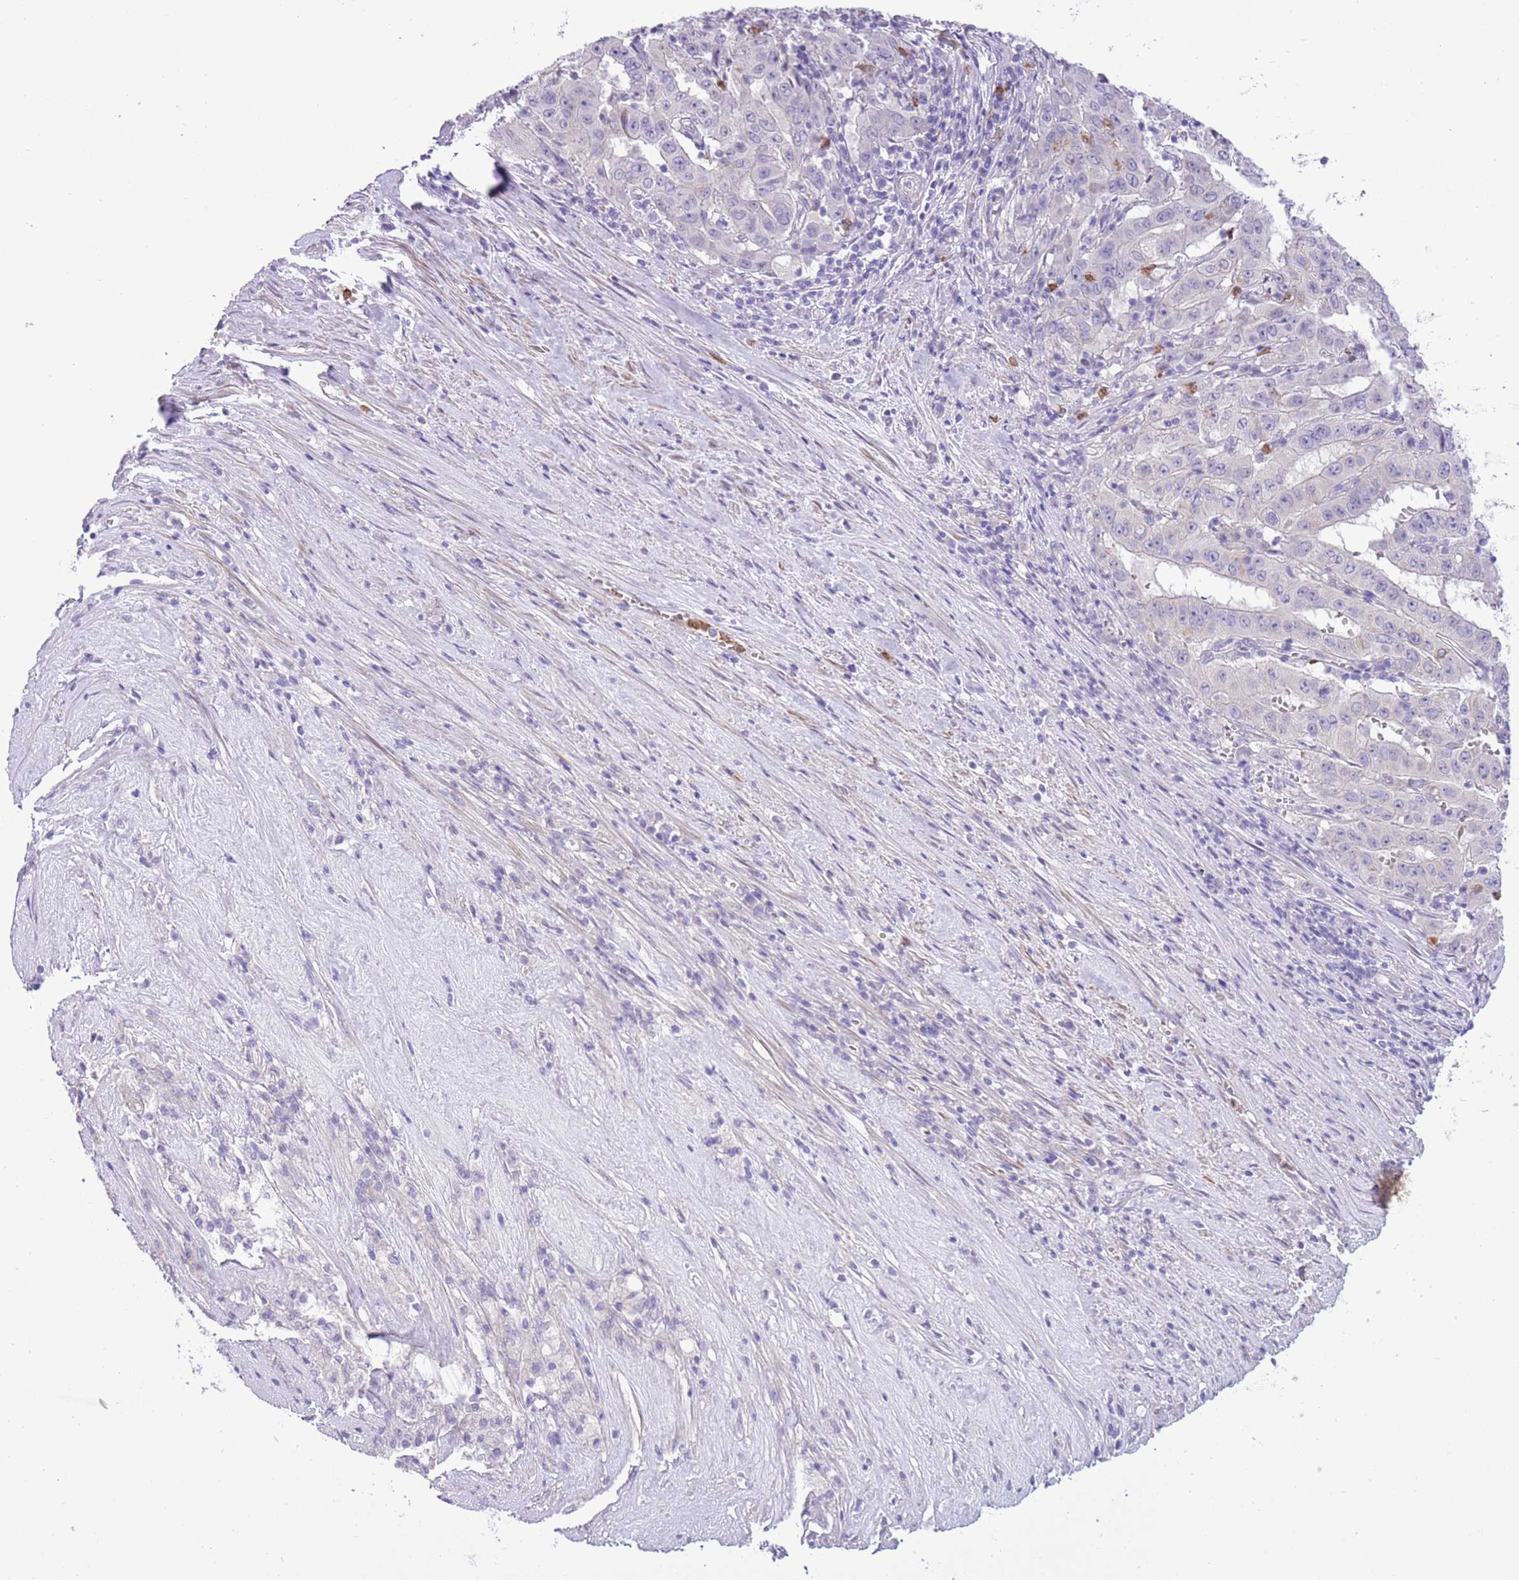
{"staining": {"intensity": "negative", "quantity": "none", "location": "none"}, "tissue": "pancreatic cancer", "cell_type": "Tumor cells", "image_type": "cancer", "snomed": [{"axis": "morphology", "description": "Adenocarcinoma, NOS"}, {"axis": "topography", "description": "Pancreas"}], "caption": "This photomicrograph is of pancreatic cancer stained with immunohistochemistry to label a protein in brown with the nuclei are counter-stained blue. There is no positivity in tumor cells. (DAB immunohistochemistry visualized using brightfield microscopy, high magnification).", "gene": "OR6M1", "patient": {"sex": "male", "age": 63}}